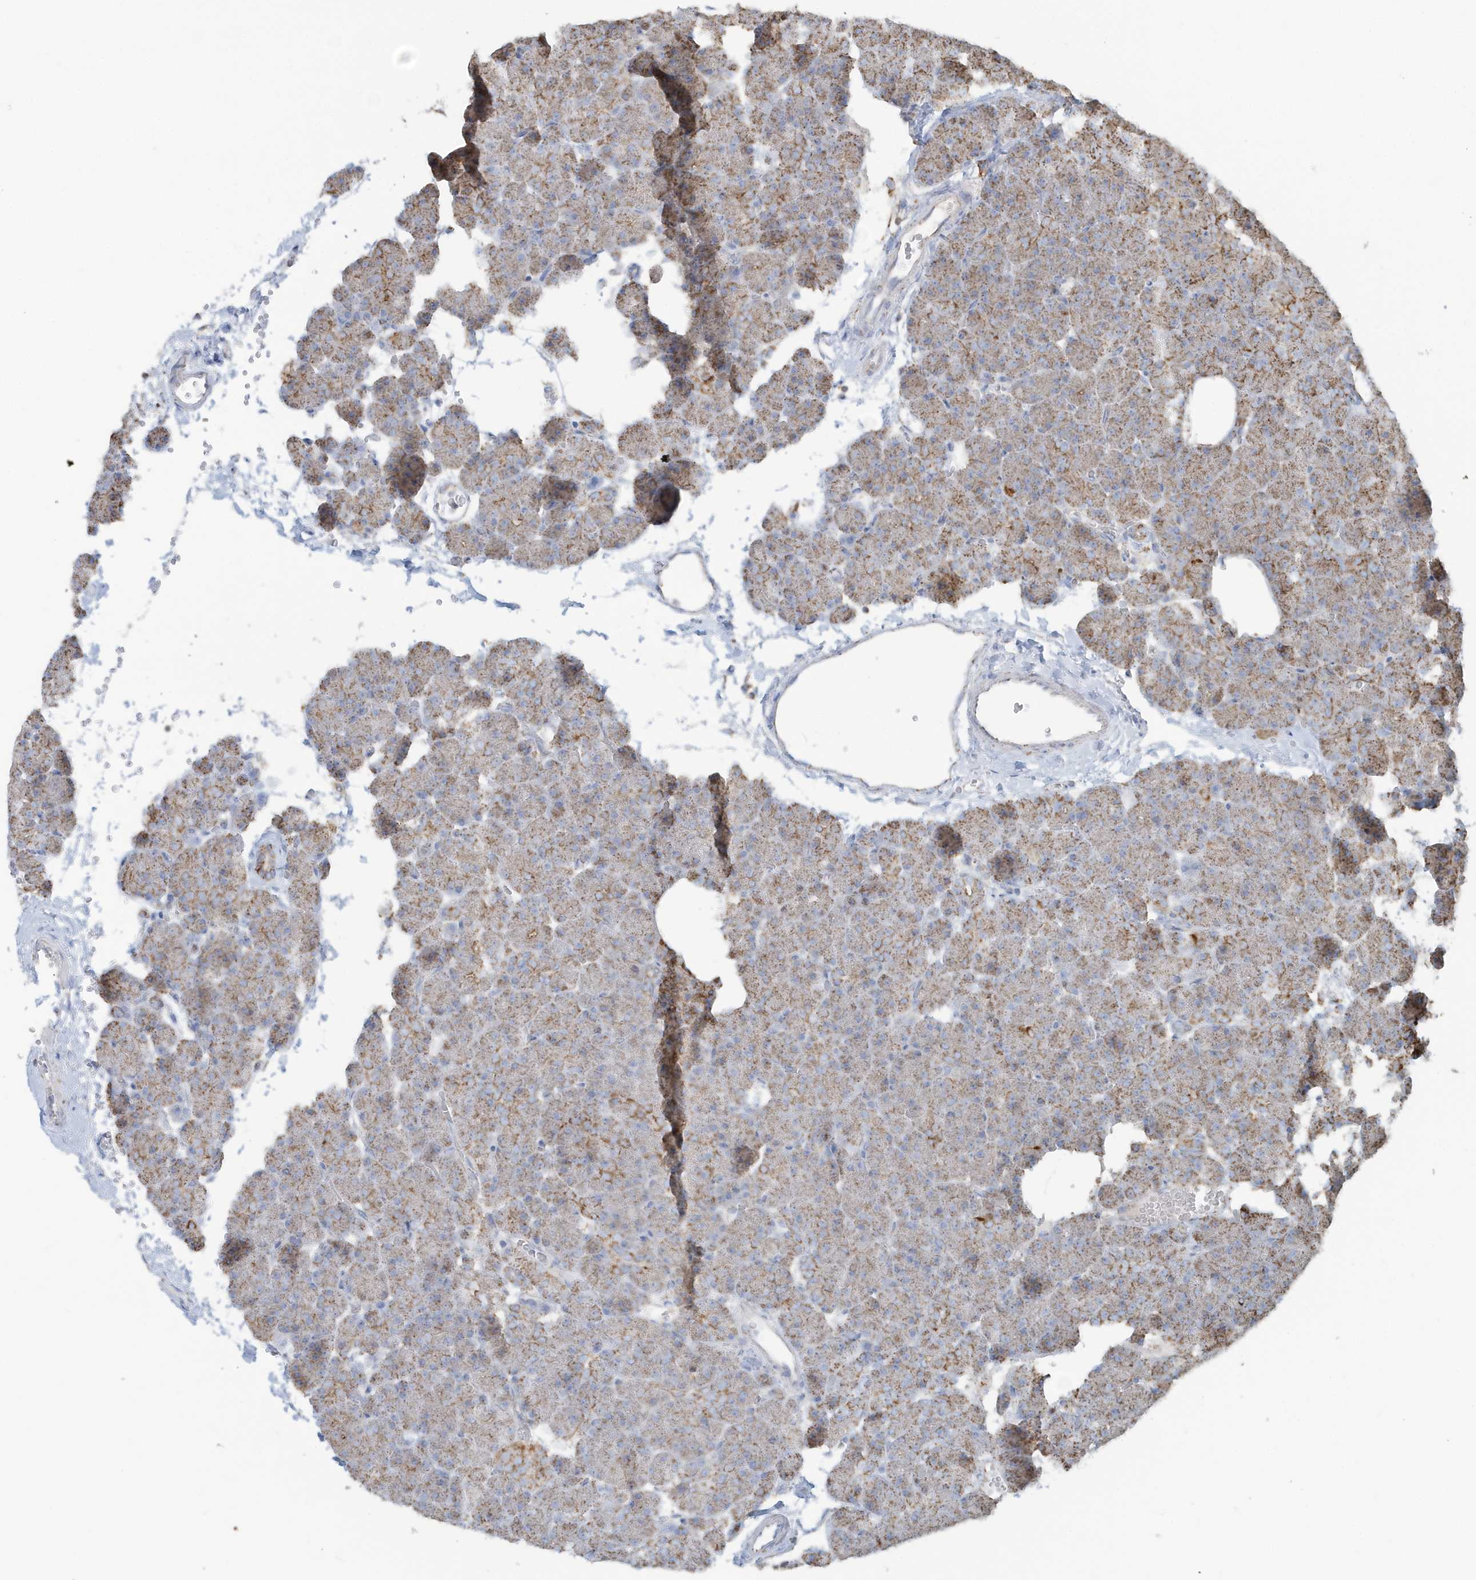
{"staining": {"intensity": "moderate", "quantity": "25%-75%", "location": "cytoplasmic/membranous"}, "tissue": "pancreas", "cell_type": "Exocrine glandular cells", "image_type": "normal", "snomed": [{"axis": "morphology", "description": "Normal tissue, NOS"}, {"axis": "morphology", "description": "Carcinoid, malignant, NOS"}, {"axis": "topography", "description": "Pancreas"}], "caption": "Protein staining of normal pancreas demonstrates moderate cytoplasmic/membranous positivity in about 25%-75% of exocrine glandular cells. Nuclei are stained in blue.", "gene": "RAB11FIP3", "patient": {"sex": "female", "age": 35}}